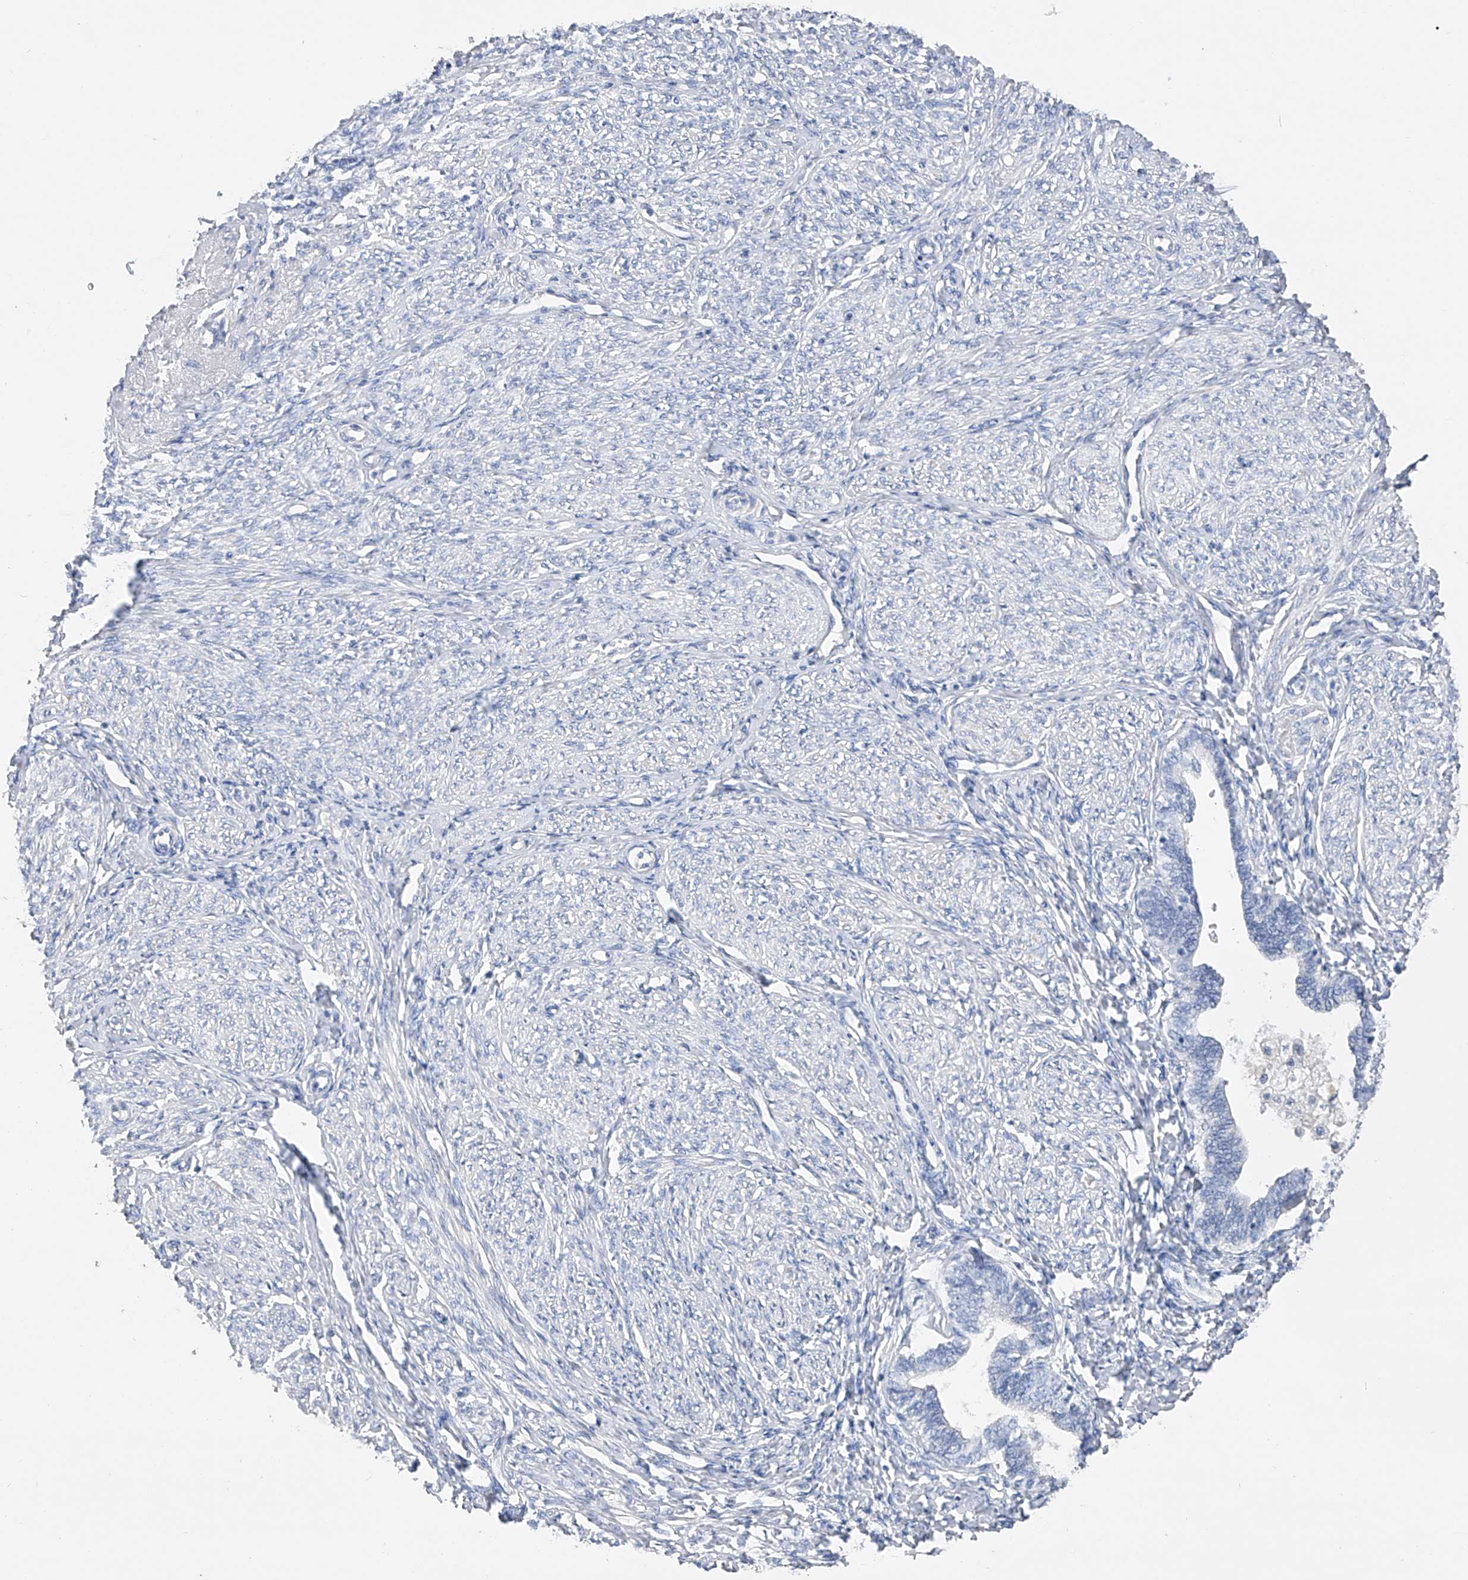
{"staining": {"intensity": "negative", "quantity": "none", "location": "none"}, "tissue": "endometrium", "cell_type": "Cells in endometrial stroma", "image_type": "normal", "snomed": [{"axis": "morphology", "description": "Normal tissue, NOS"}, {"axis": "topography", "description": "Endometrium"}], "caption": "A high-resolution image shows immunohistochemistry (IHC) staining of benign endometrium, which displays no significant staining in cells in endometrial stroma.", "gene": "ADRA1A", "patient": {"sex": "female", "age": 72}}